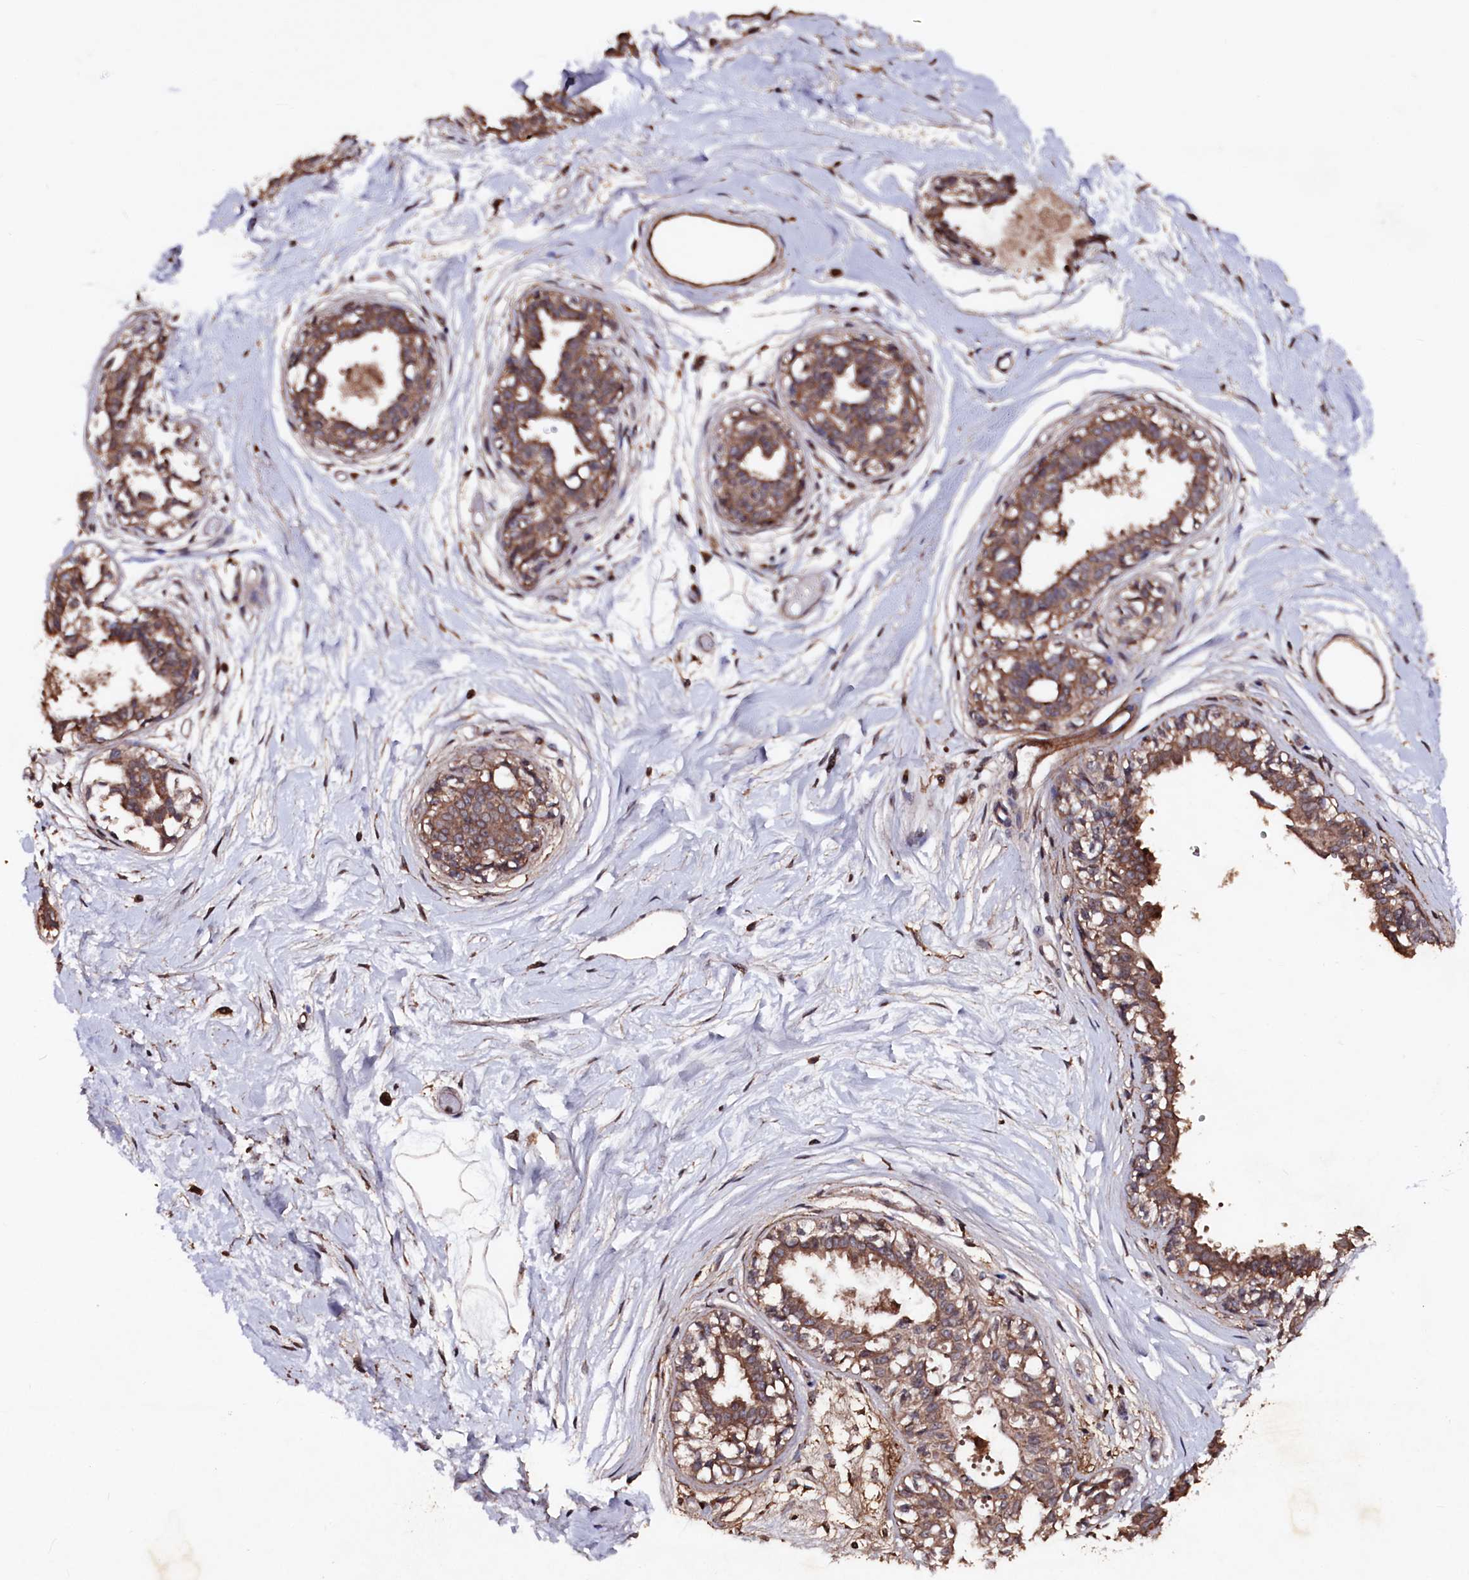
{"staining": {"intensity": "weak", "quantity": "25%-75%", "location": "cytoplasmic/membranous"}, "tissue": "breast", "cell_type": "Adipocytes", "image_type": "normal", "snomed": [{"axis": "morphology", "description": "Normal tissue, NOS"}, {"axis": "topography", "description": "Breast"}], "caption": "Immunohistochemical staining of benign human breast reveals low levels of weak cytoplasmic/membranous positivity in about 25%-75% of adipocytes. Immunohistochemistry (ihc) stains the protein in brown and the nuclei are stained blue.", "gene": "MYO1H", "patient": {"sex": "female", "age": 45}}